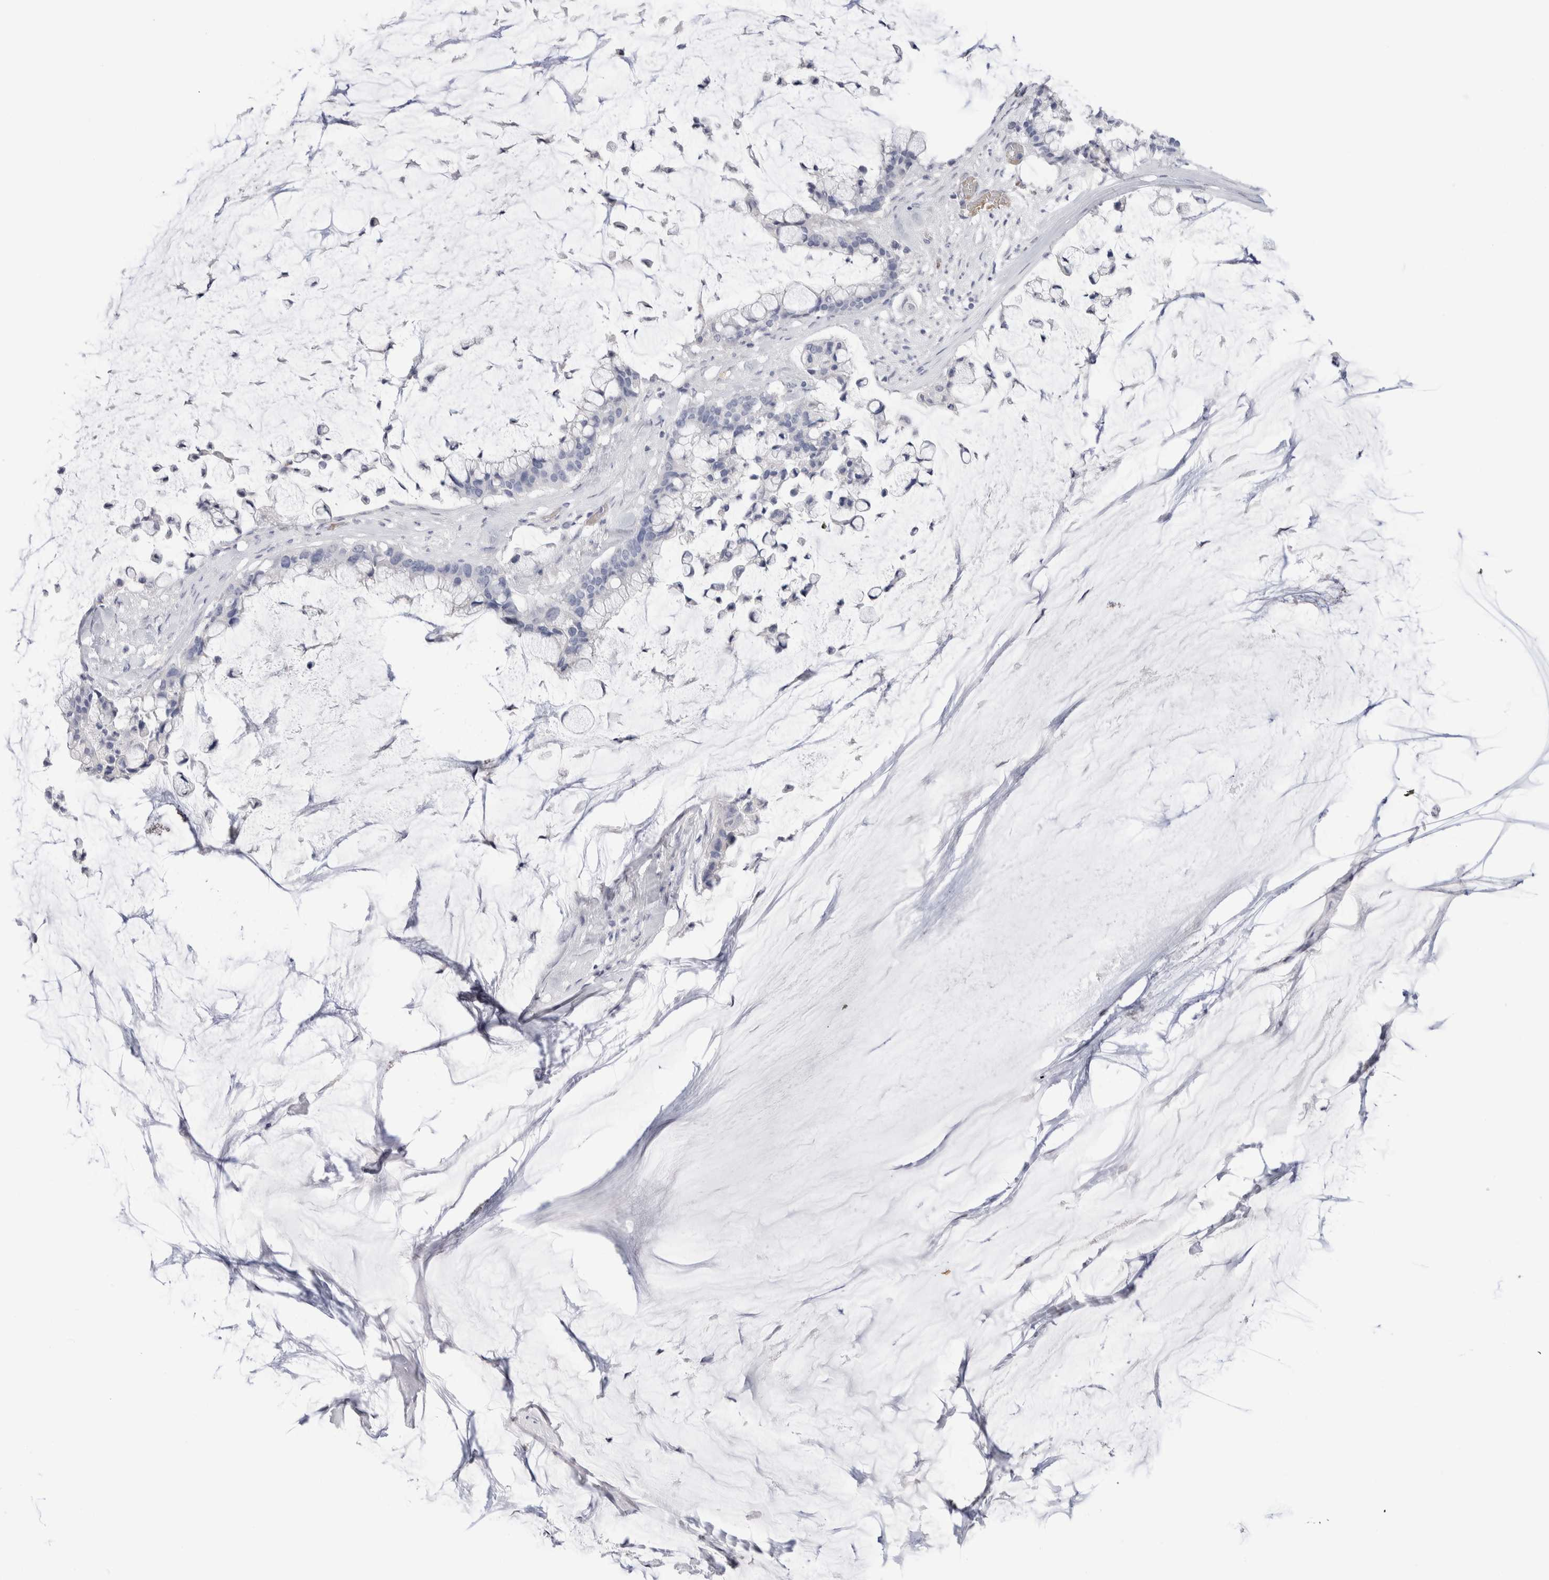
{"staining": {"intensity": "negative", "quantity": "none", "location": "none"}, "tissue": "pancreatic cancer", "cell_type": "Tumor cells", "image_type": "cancer", "snomed": [{"axis": "morphology", "description": "Adenocarcinoma, NOS"}, {"axis": "topography", "description": "Pancreas"}], "caption": "Tumor cells are negative for protein expression in human pancreatic cancer.", "gene": "CD38", "patient": {"sex": "male", "age": 41}}